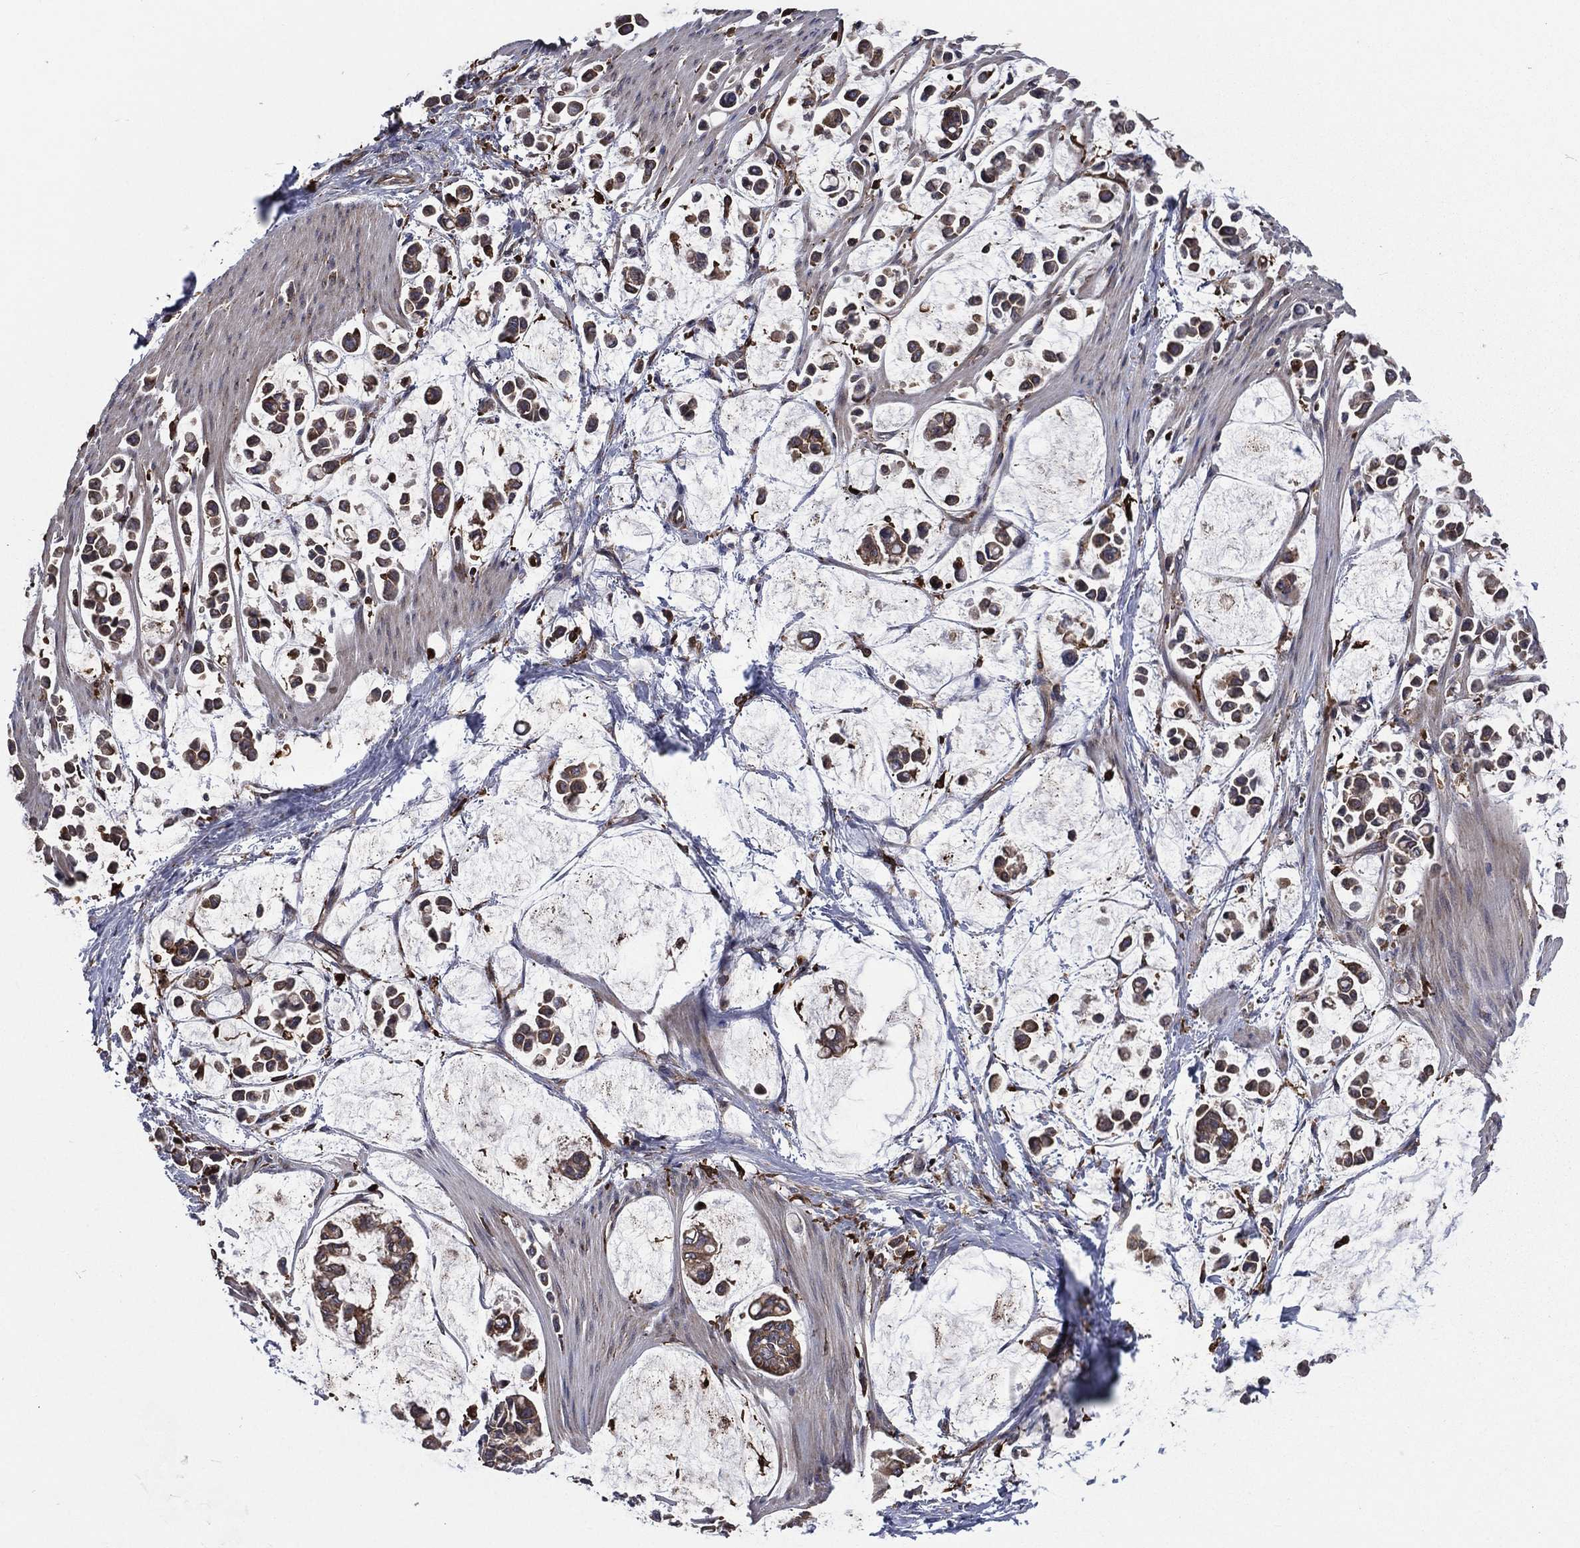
{"staining": {"intensity": "moderate", "quantity": ">75%", "location": "cytoplasmic/membranous"}, "tissue": "stomach cancer", "cell_type": "Tumor cells", "image_type": "cancer", "snomed": [{"axis": "morphology", "description": "Adenocarcinoma, NOS"}, {"axis": "topography", "description": "Stomach"}], "caption": "Stomach cancer (adenocarcinoma) stained with a protein marker demonstrates moderate staining in tumor cells.", "gene": "C2orf76", "patient": {"sex": "male", "age": 82}}